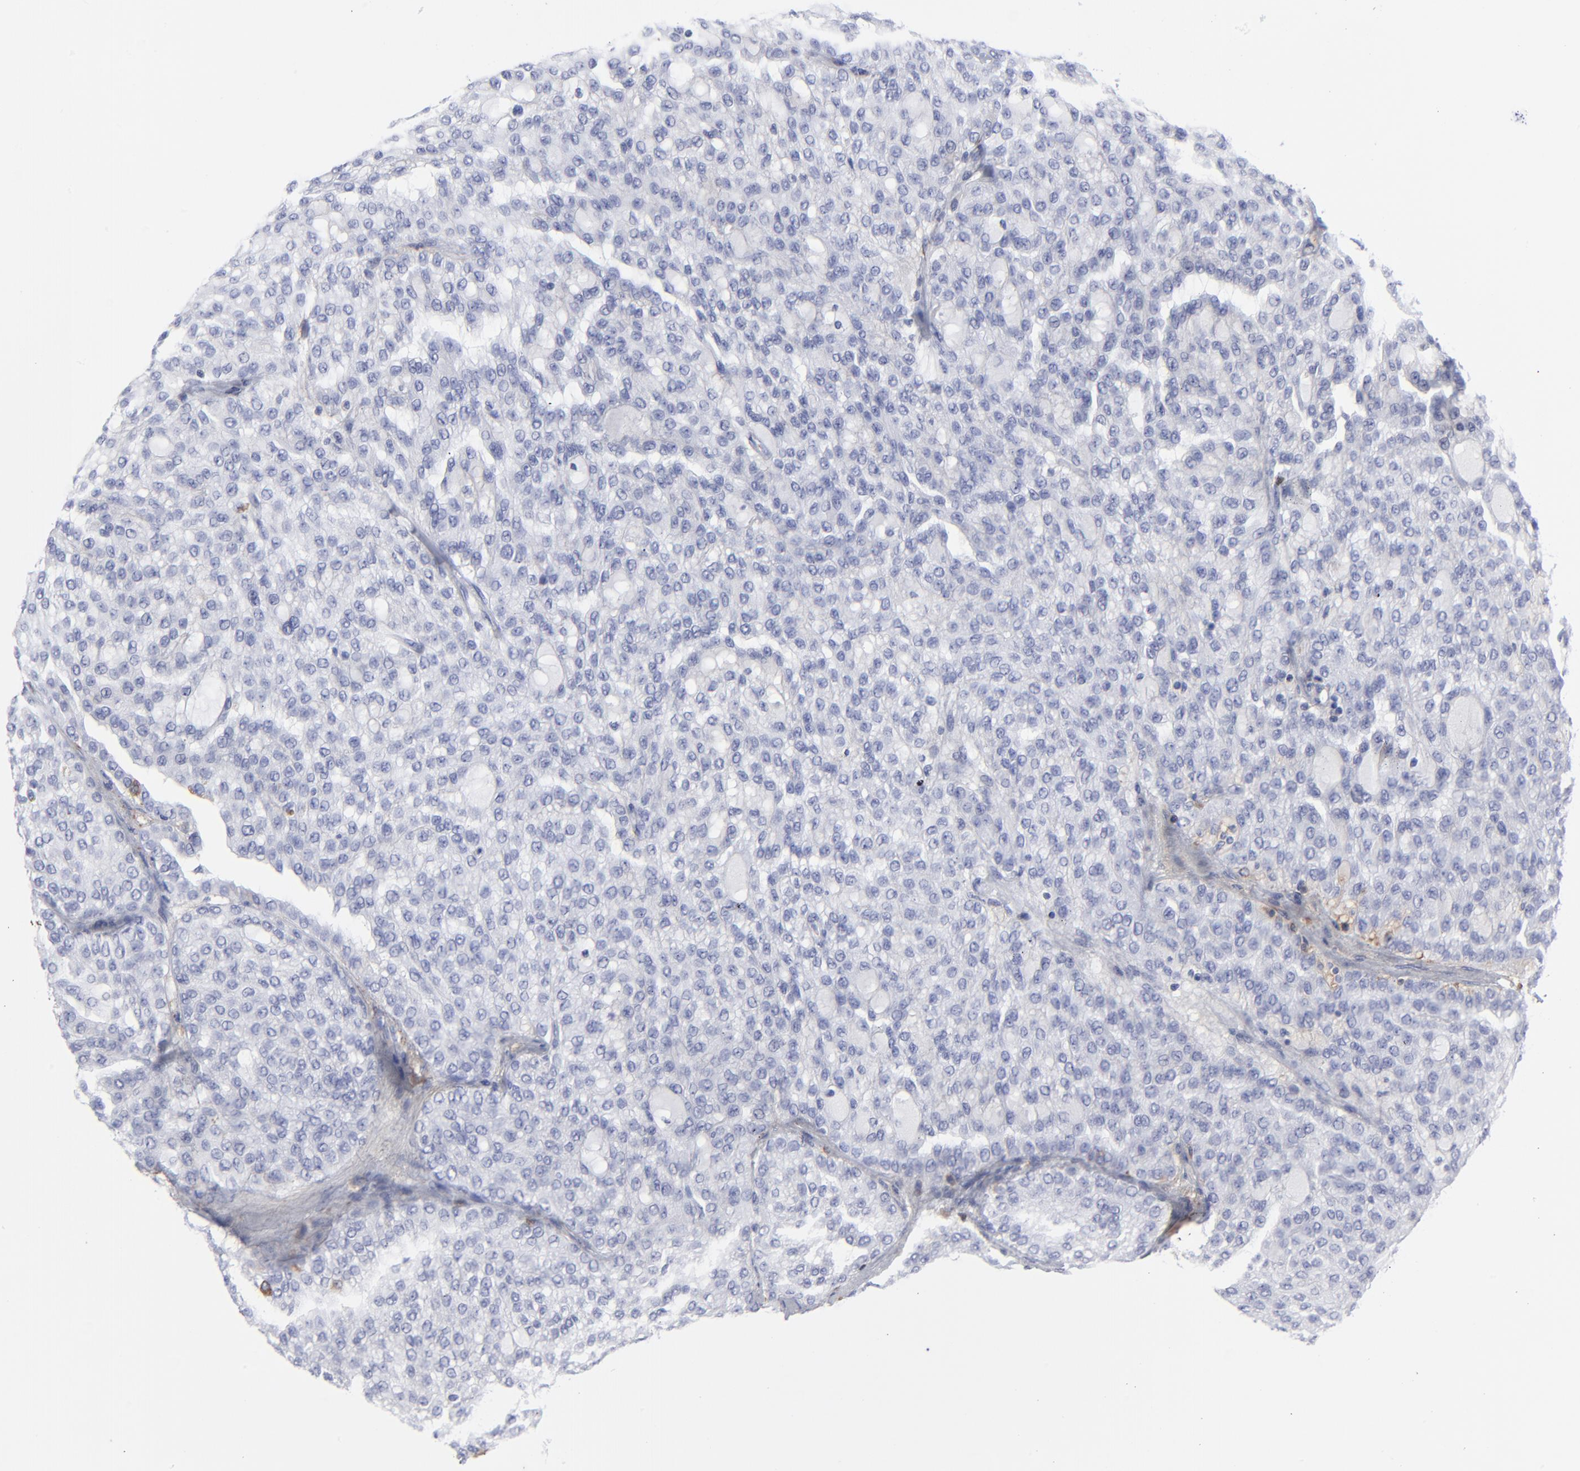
{"staining": {"intensity": "negative", "quantity": "none", "location": "none"}, "tissue": "renal cancer", "cell_type": "Tumor cells", "image_type": "cancer", "snomed": [{"axis": "morphology", "description": "Adenocarcinoma, NOS"}, {"axis": "topography", "description": "Kidney"}], "caption": "Renal cancer stained for a protein using immunohistochemistry exhibits no staining tumor cells.", "gene": "DCN", "patient": {"sex": "male", "age": 63}}